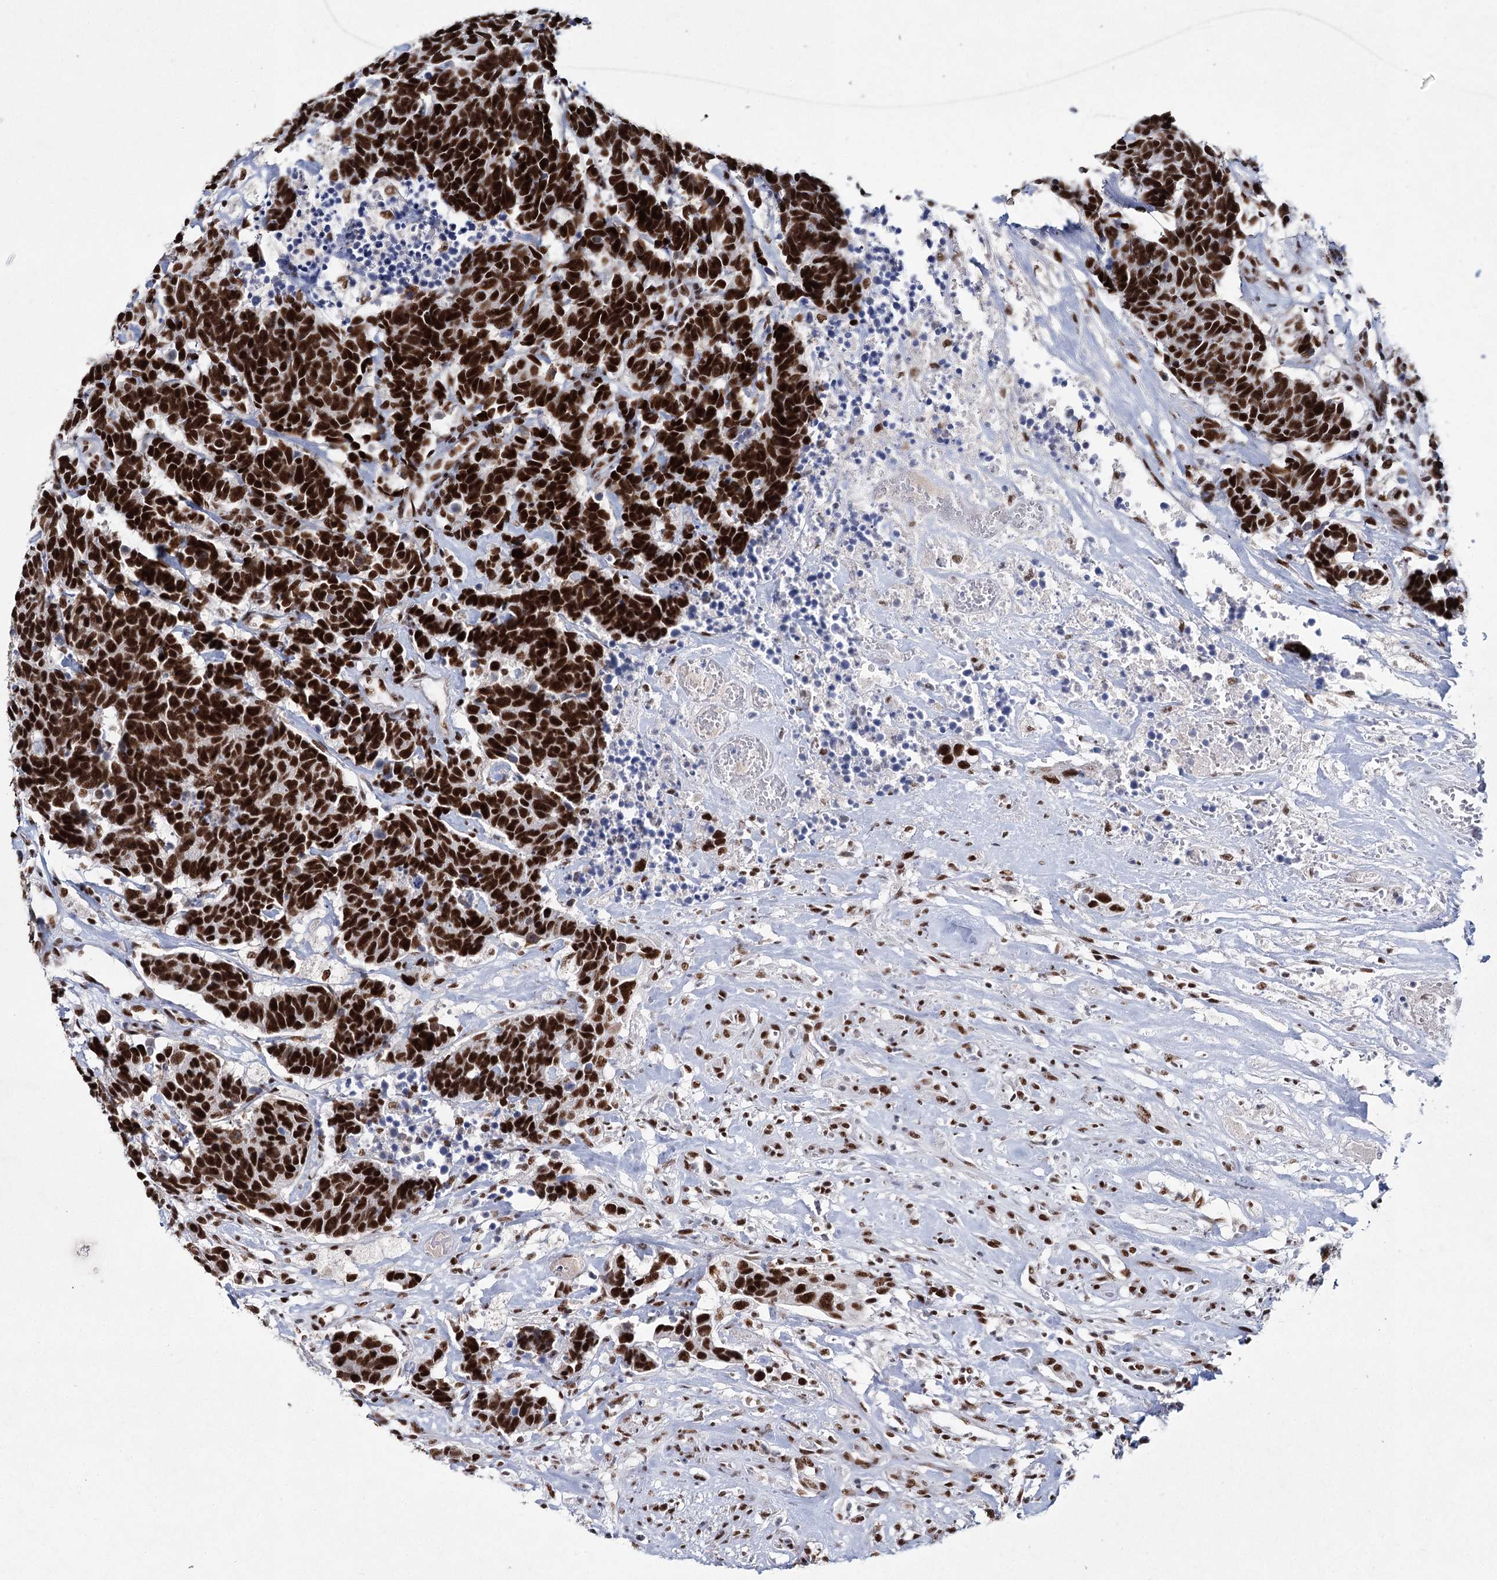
{"staining": {"intensity": "strong", "quantity": ">75%", "location": "nuclear"}, "tissue": "carcinoid", "cell_type": "Tumor cells", "image_type": "cancer", "snomed": [{"axis": "morphology", "description": "Carcinoma, NOS"}, {"axis": "morphology", "description": "Carcinoid, malignant, NOS"}, {"axis": "topography", "description": "Urinary bladder"}], "caption": "Immunohistochemistry (IHC) of human carcinoid shows high levels of strong nuclear staining in approximately >75% of tumor cells. The staining was performed using DAB (3,3'-diaminobenzidine), with brown indicating positive protein expression. Nuclei are stained blue with hematoxylin.", "gene": "SCAF8", "patient": {"sex": "male", "age": 57}}